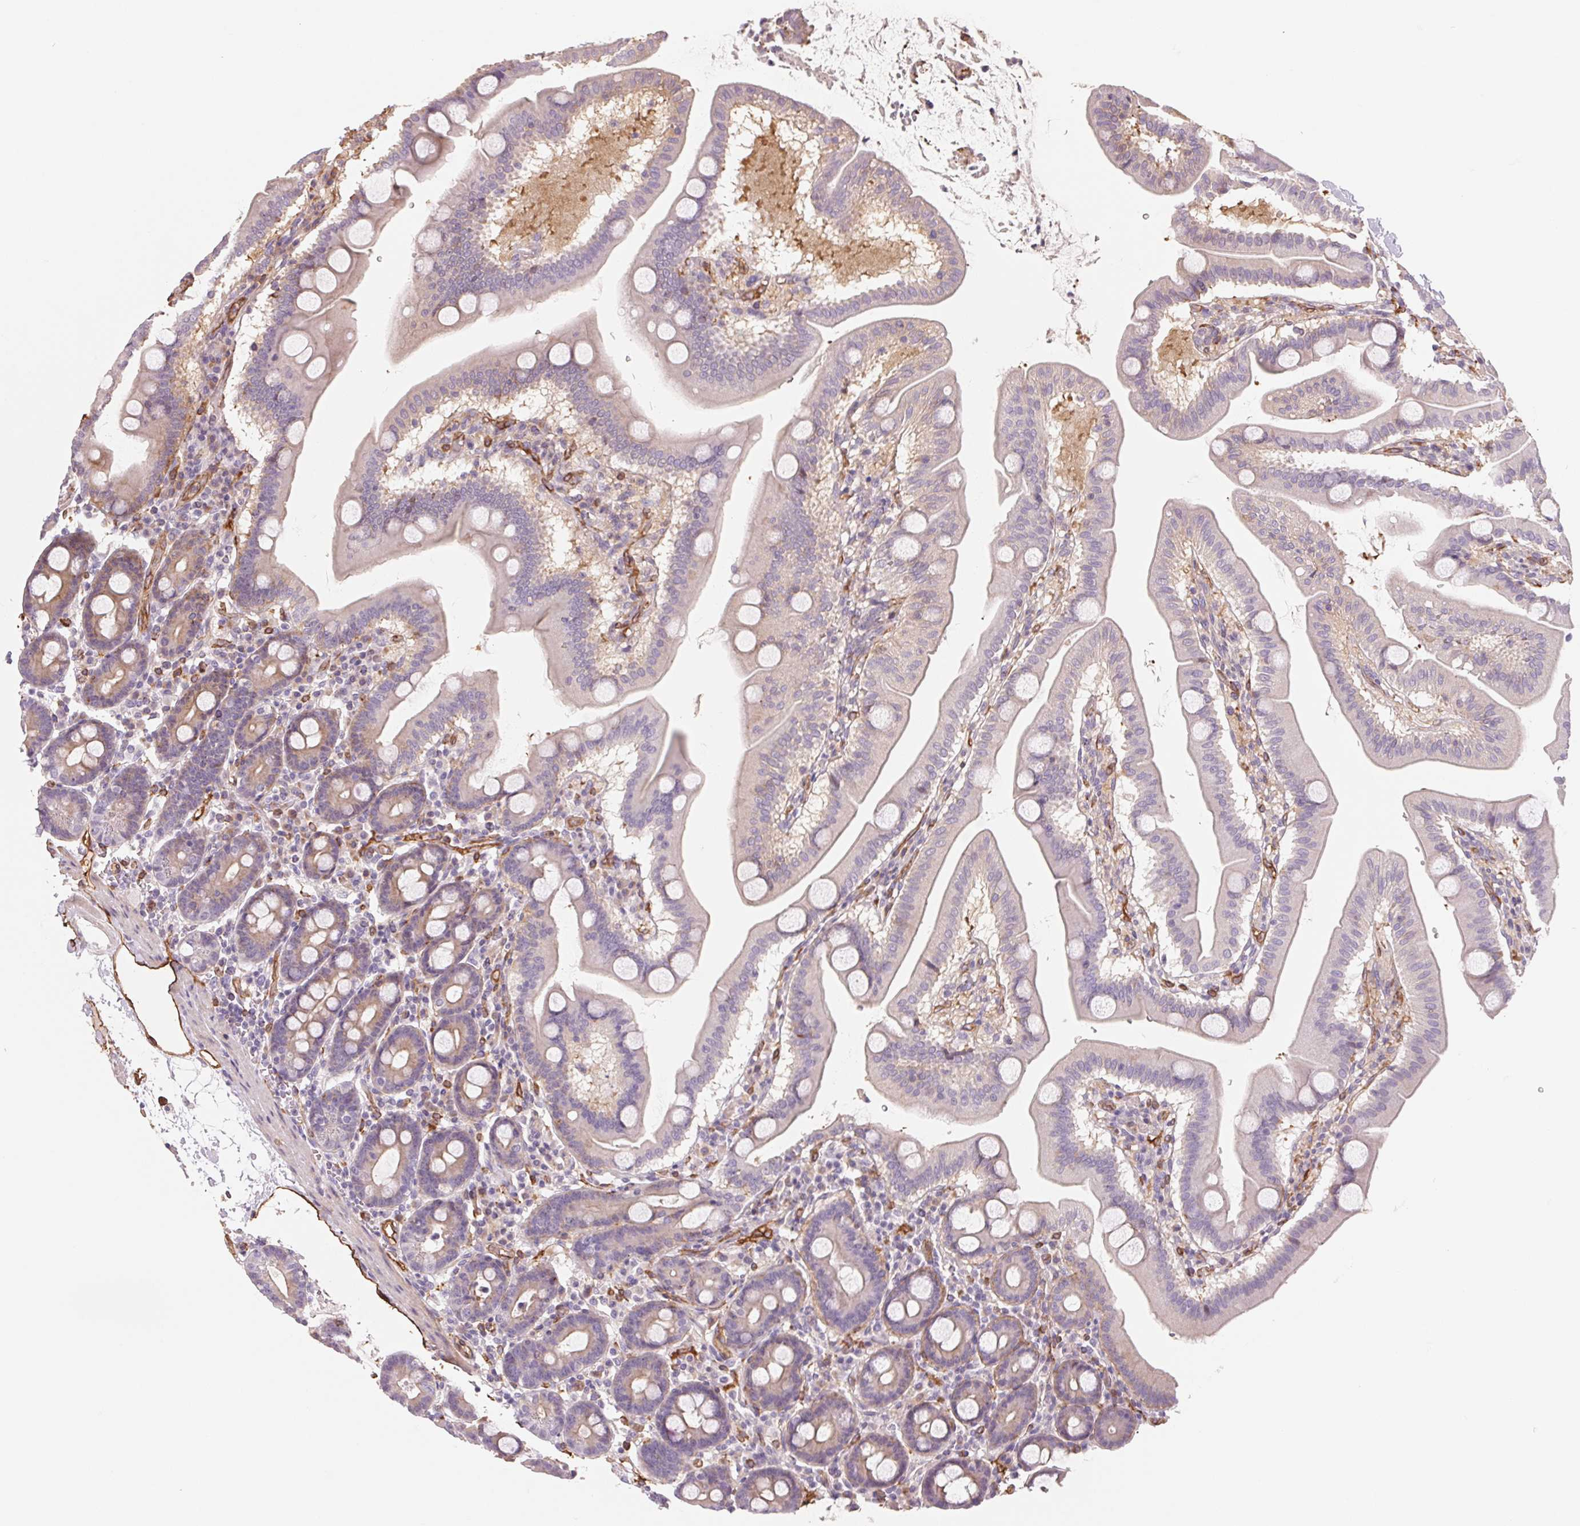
{"staining": {"intensity": "weak", "quantity": "25%-75%", "location": "cytoplasmic/membranous"}, "tissue": "duodenum", "cell_type": "Glandular cells", "image_type": "normal", "snomed": [{"axis": "morphology", "description": "Normal tissue, NOS"}, {"axis": "topography", "description": "Pancreas"}, {"axis": "topography", "description": "Duodenum"}], "caption": "Protein staining displays weak cytoplasmic/membranous staining in approximately 25%-75% of glandular cells in benign duodenum.", "gene": "ANKRD13B", "patient": {"sex": "male", "age": 59}}